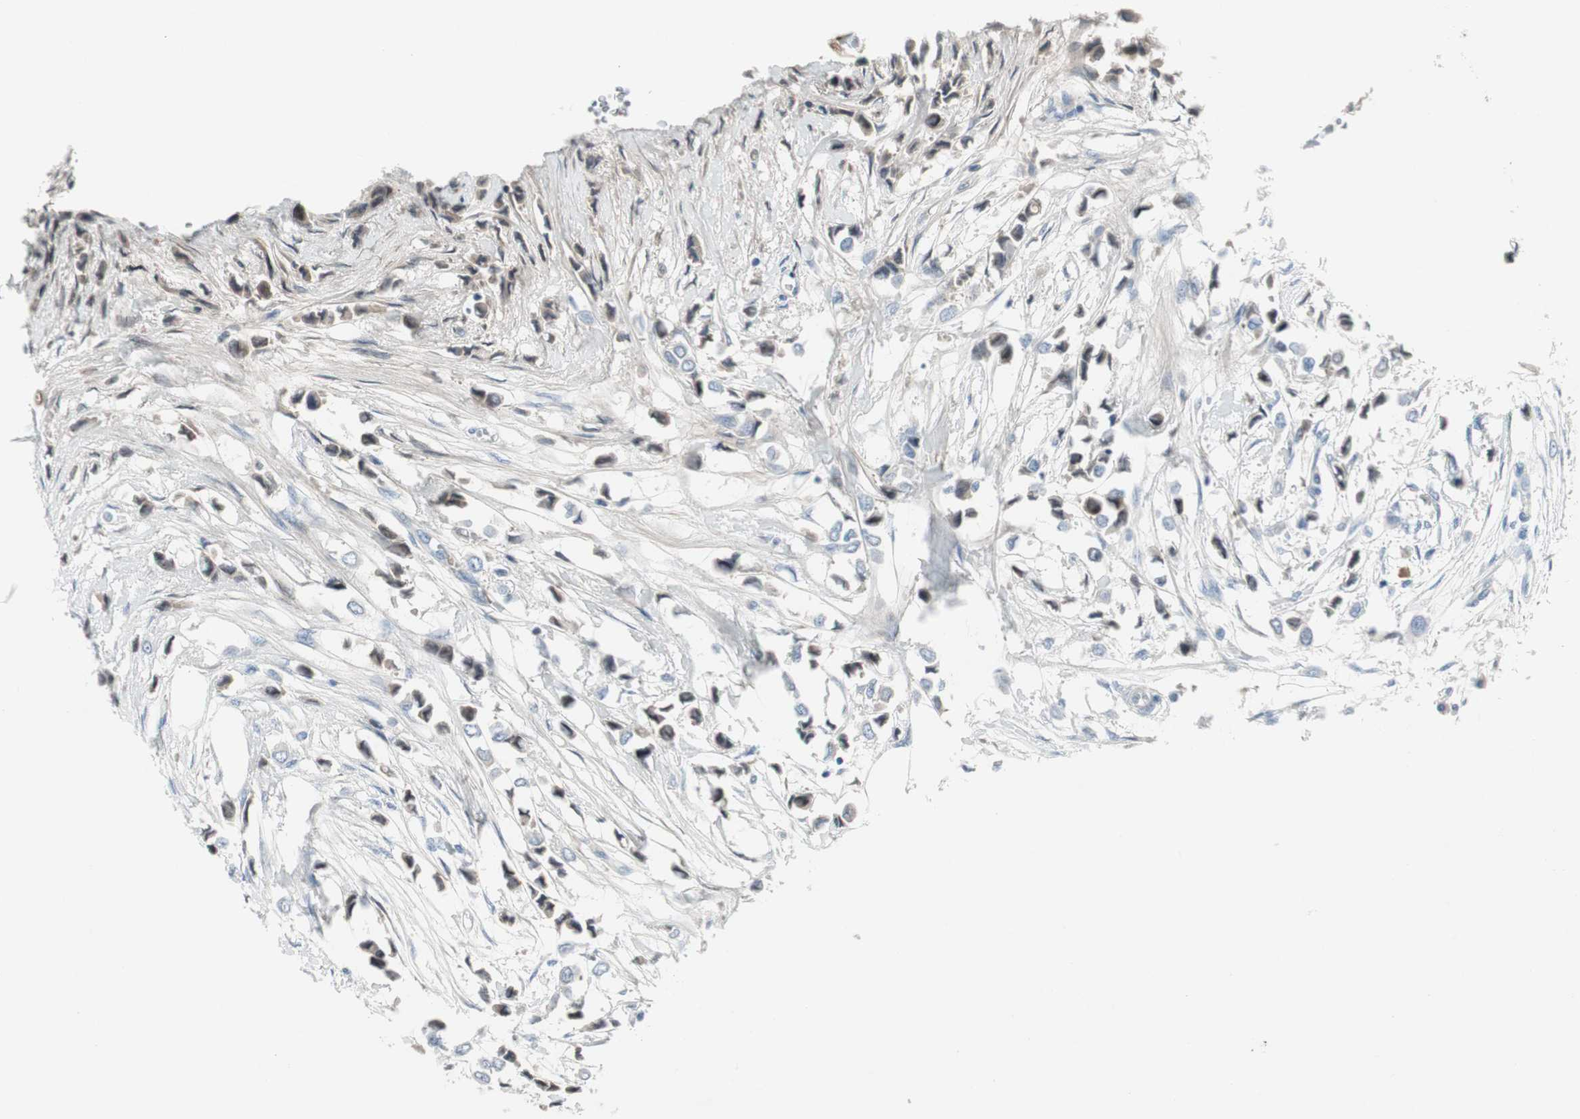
{"staining": {"intensity": "weak", "quantity": "25%-75%", "location": "cytoplasmic/membranous"}, "tissue": "breast cancer", "cell_type": "Tumor cells", "image_type": "cancer", "snomed": [{"axis": "morphology", "description": "Lobular carcinoma"}, {"axis": "topography", "description": "Breast"}], "caption": "Tumor cells exhibit low levels of weak cytoplasmic/membranous positivity in approximately 25%-75% of cells in lobular carcinoma (breast).", "gene": "PIGR", "patient": {"sex": "female", "age": 51}}